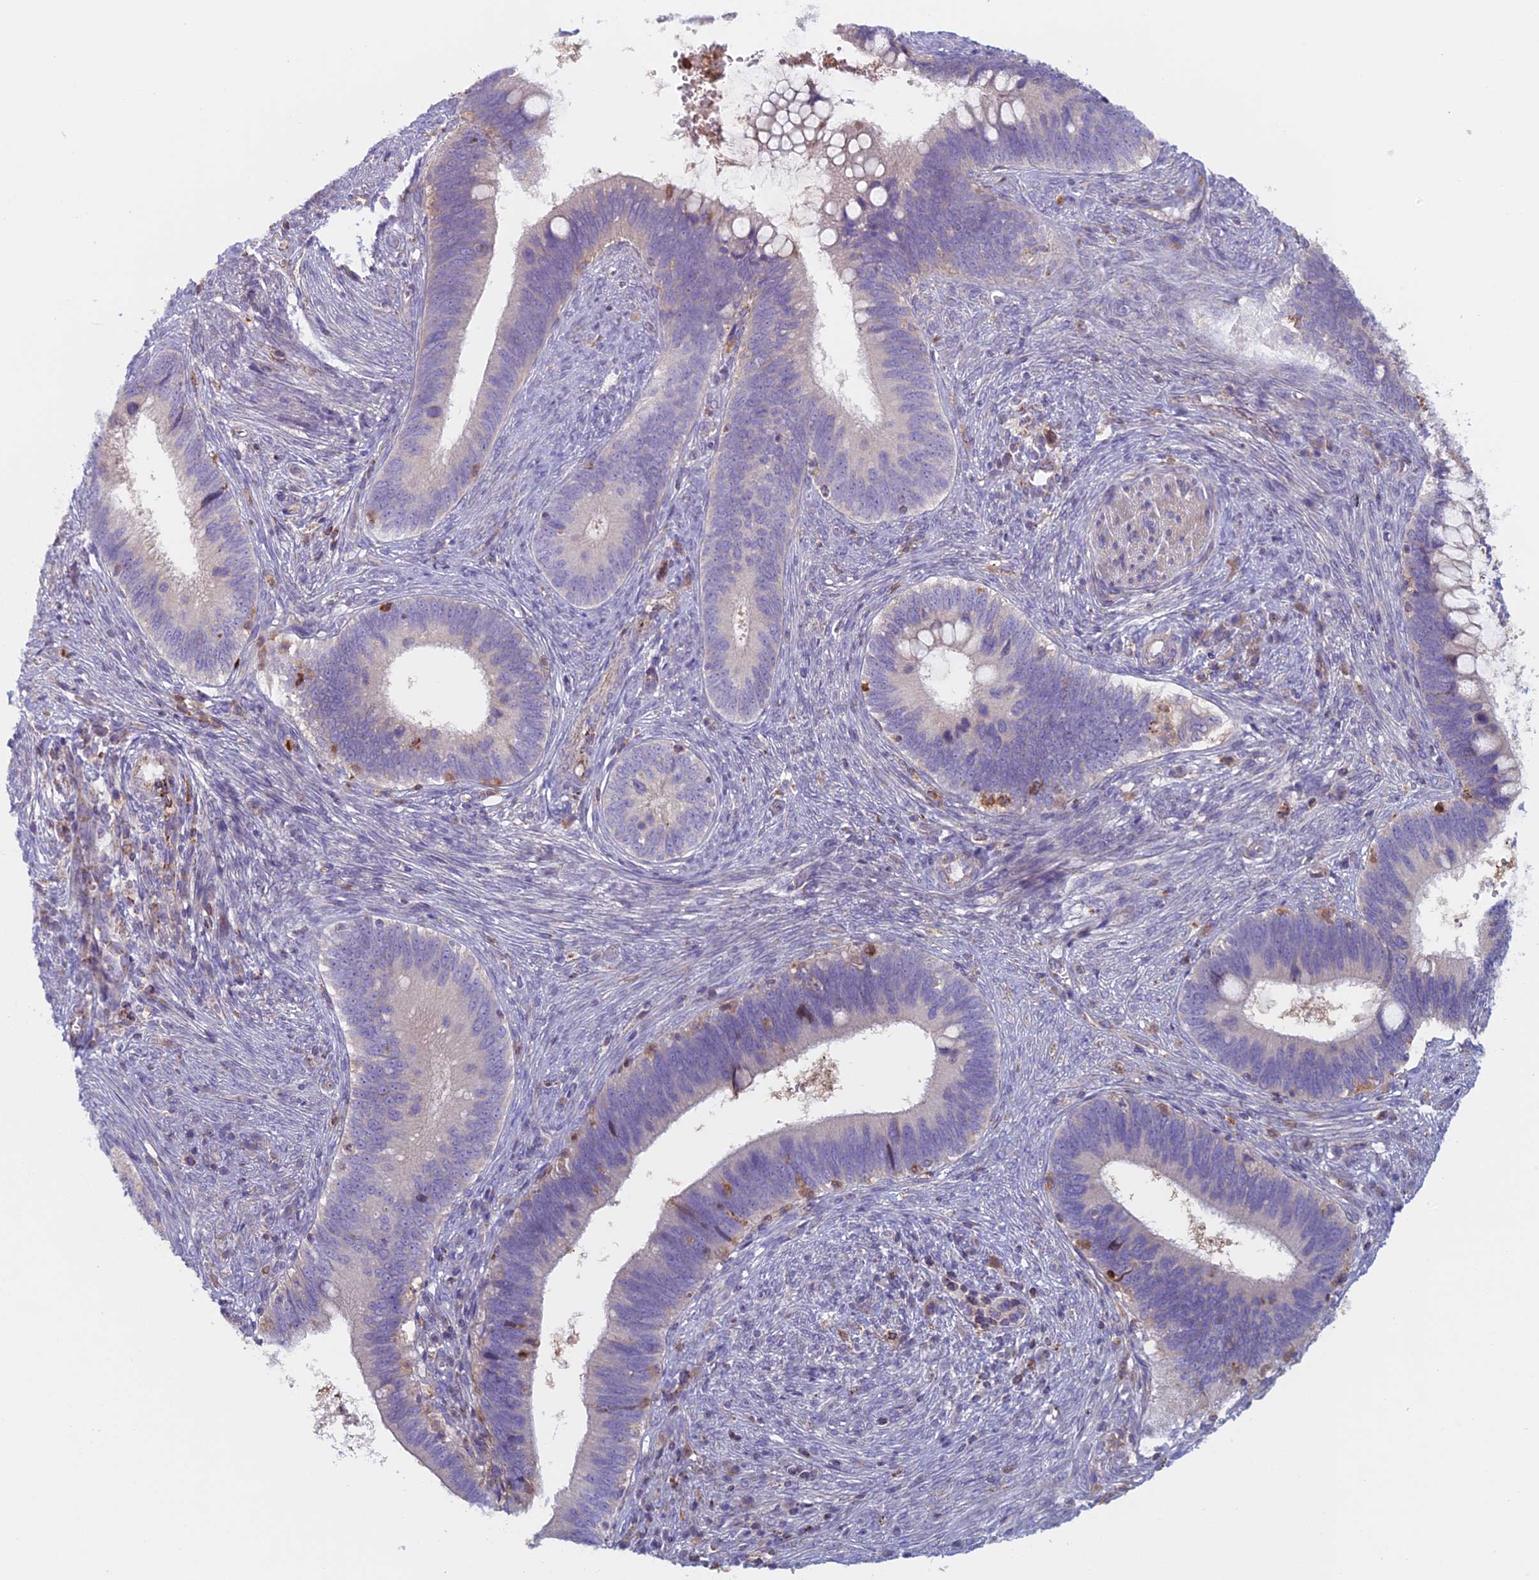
{"staining": {"intensity": "negative", "quantity": "none", "location": "none"}, "tissue": "cervical cancer", "cell_type": "Tumor cells", "image_type": "cancer", "snomed": [{"axis": "morphology", "description": "Adenocarcinoma, NOS"}, {"axis": "topography", "description": "Cervix"}], "caption": "IHC photomicrograph of neoplastic tissue: cervical cancer stained with DAB displays no significant protein positivity in tumor cells.", "gene": "IFTAP", "patient": {"sex": "female", "age": 42}}